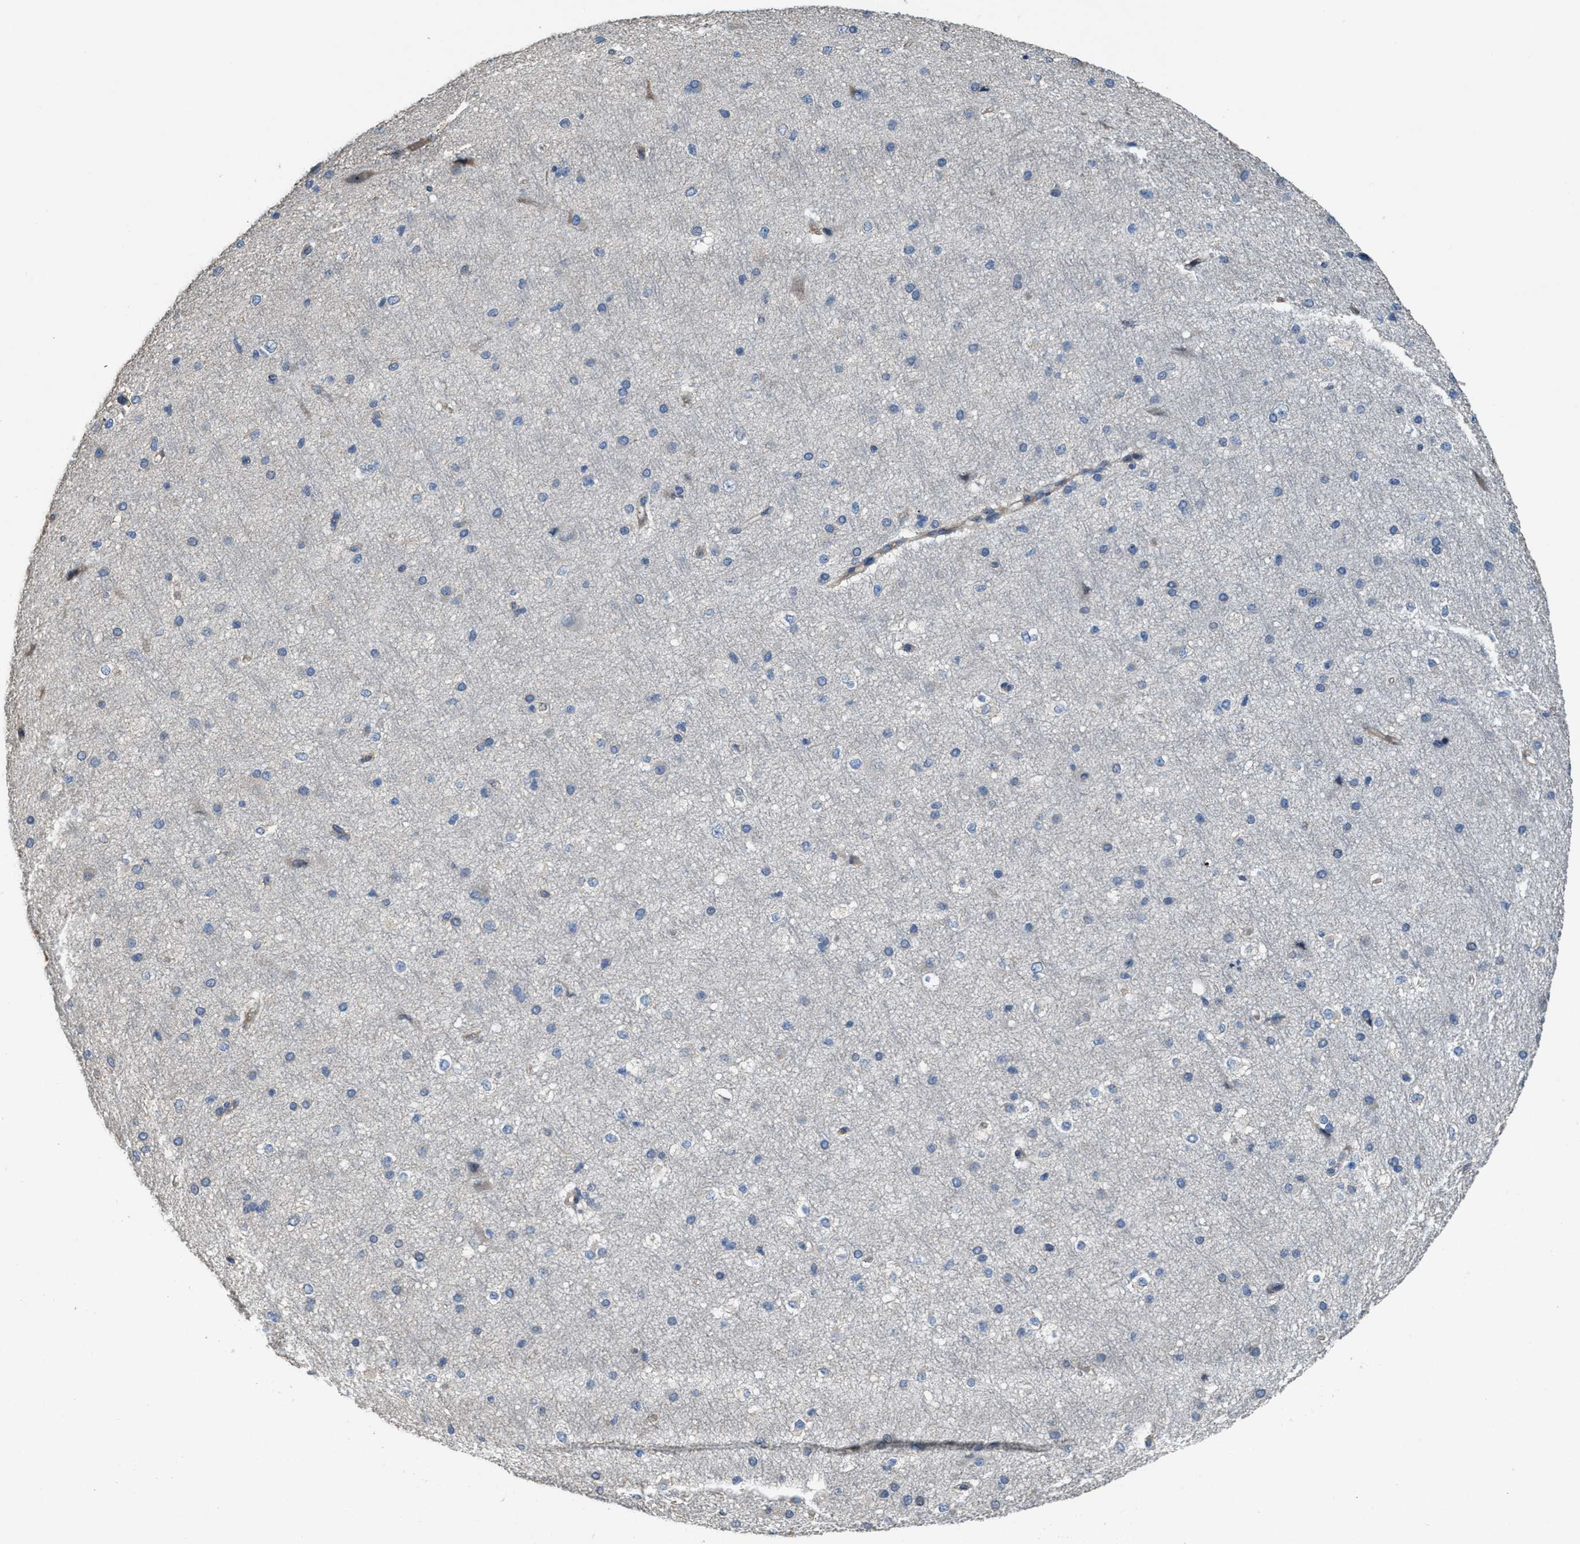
{"staining": {"intensity": "weak", "quantity": "25%-75%", "location": "cytoplasmic/membranous"}, "tissue": "cerebral cortex", "cell_type": "Endothelial cells", "image_type": "normal", "snomed": [{"axis": "morphology", "description": "Normal tissue, NOS"}, {"axis": "morphology", "description": "Developmental malformation"}, {"axis": "topography", "description": "Cerebral cortex"}], "caption": "This is a photomicrograph of immunohistochemistry staining of unremarkable cerebral cortex, which shows weak staining in the cytoplasmic/membranous of endothelial cells.", "gene": "SERPINB5", "patient": {"sex": "female", "age": 30}}